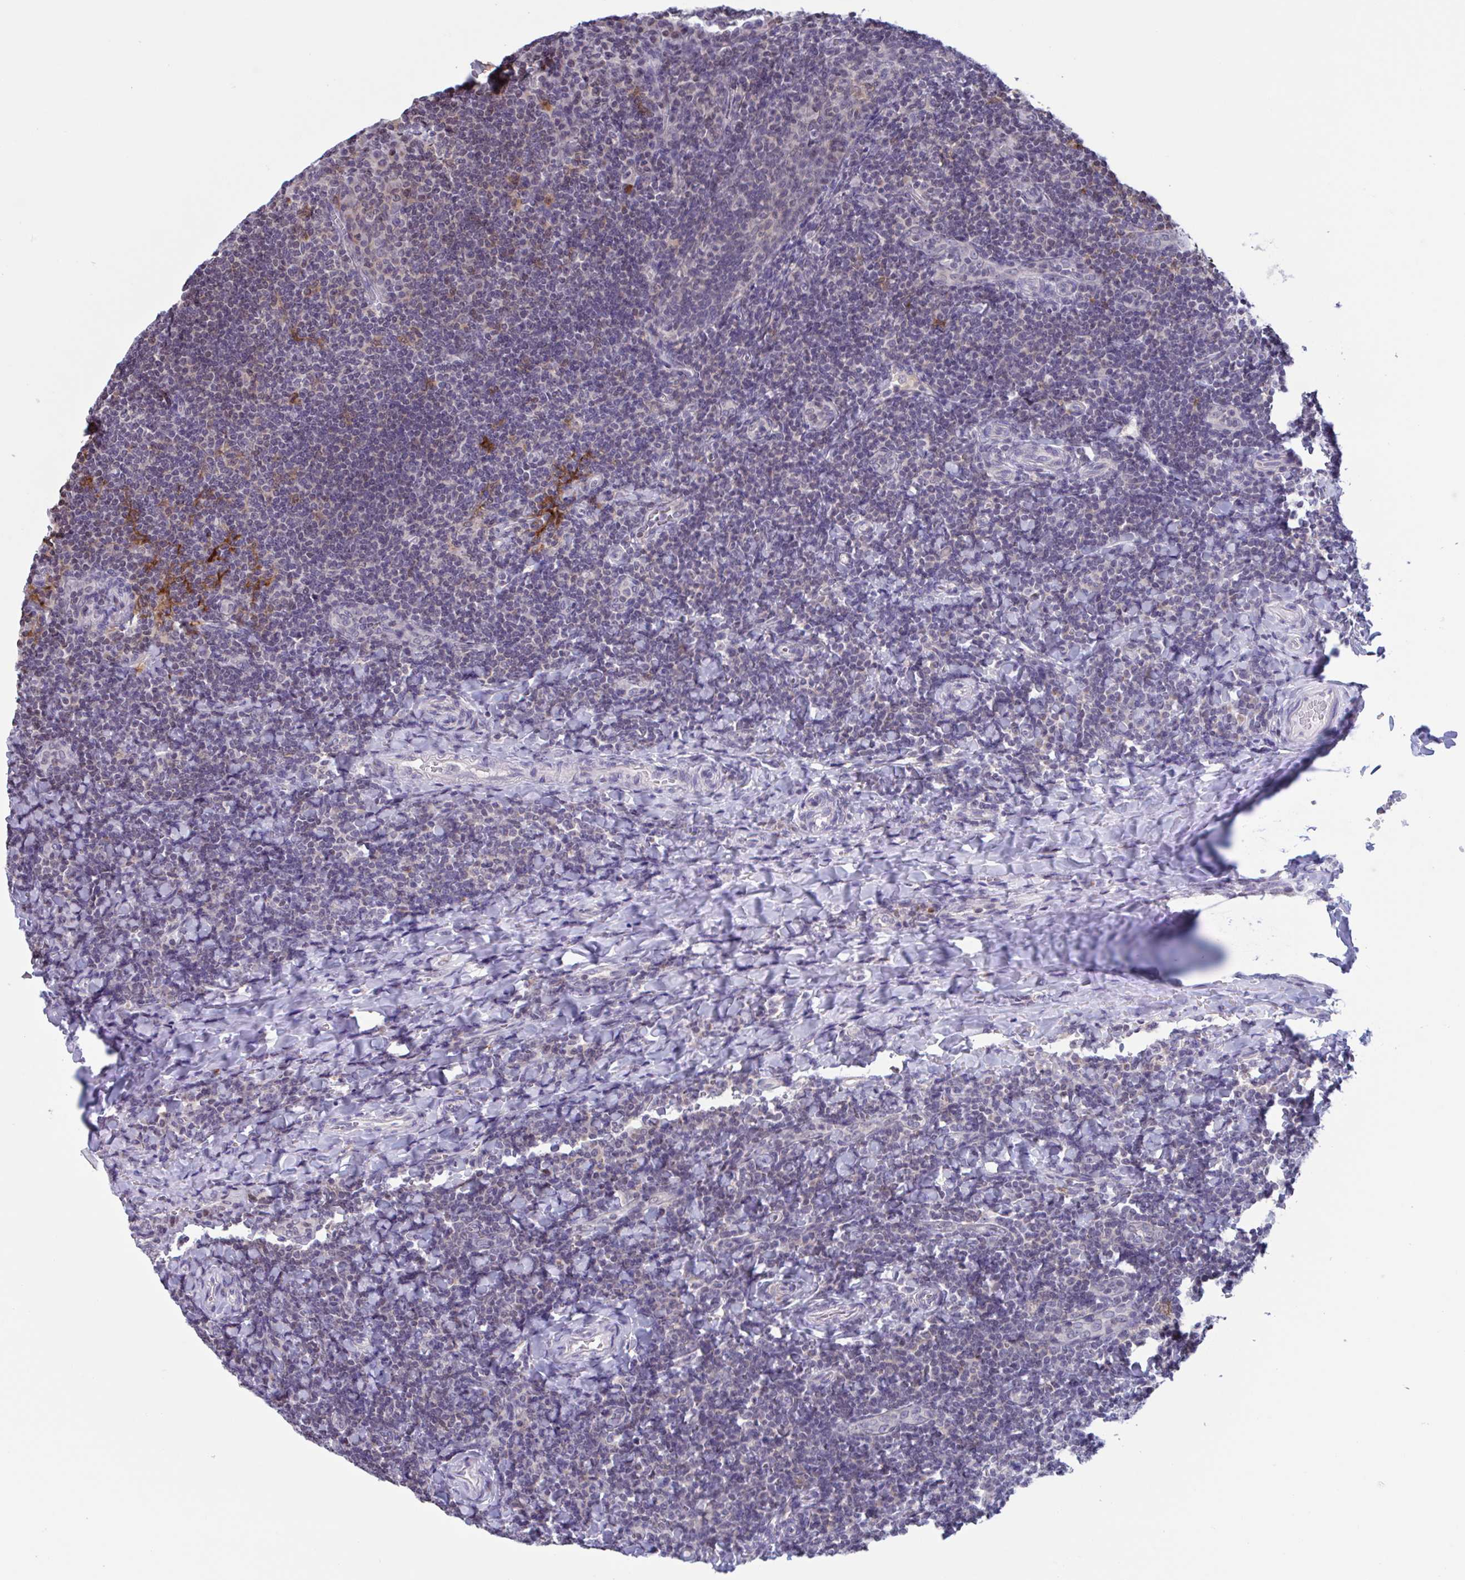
{"staining": {"intensity": "moderate", "quantity": "25%-75%", "location": "cytoplasmic/membranous"}, "tissue": "tonsil", "cell_type": "Germinal center cells", "image_type": "normal", "snomed": [{"axis": "morphology", "description": "Normal tissue, NOS"}, {"axis": "topography", "description": "Tonsil"}], "caption": "Tonsil stained for a protein (brown) exhibits moderate cytoplasmic/membranous positive expression in about 25%-75% of germinal center cells.", "gene": "SNX11", "patient": {"sex": "male", "age": 17}}